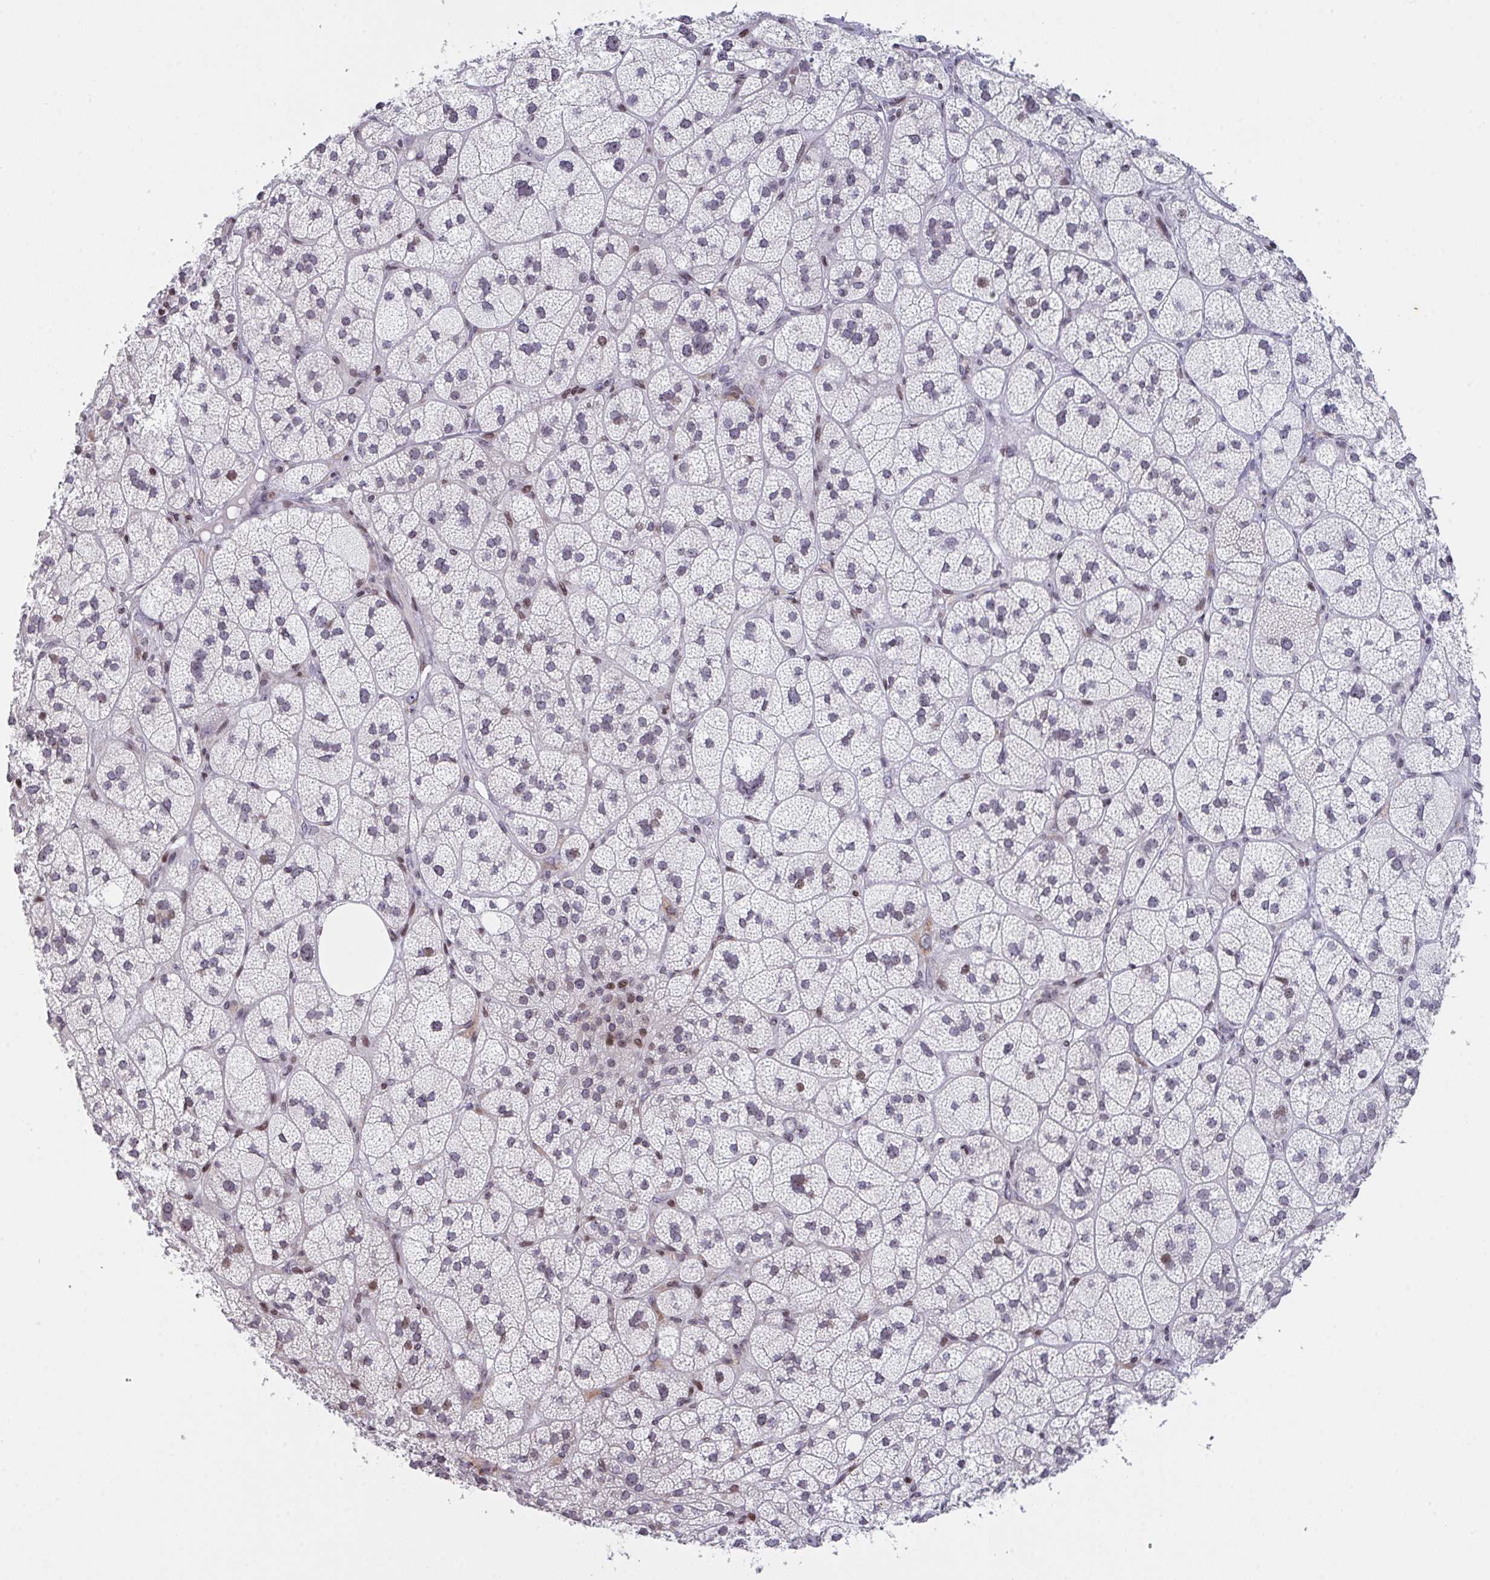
{"staining": {"intensity": "moderate", "quantity": "25%-75%", "location": "nuclear"}, "tissue": "adrenal gland", "cell_type": "Glandular cells", "image_type": "normal", "snomed": [{"axis": "morphology", "description": "Normal tissue, NOS"}, {"axis": "topography", "description": "Adrenal gland"}], "caption": "Protein staining of benign adrenal gland shows moderate nuclear staining in approximately 25%-75% of glandular cells. (IHC, brightfield microscopy, high magnification).", "gene": "PCDHB8", "patient": {"sex": "female", "age": 60}}